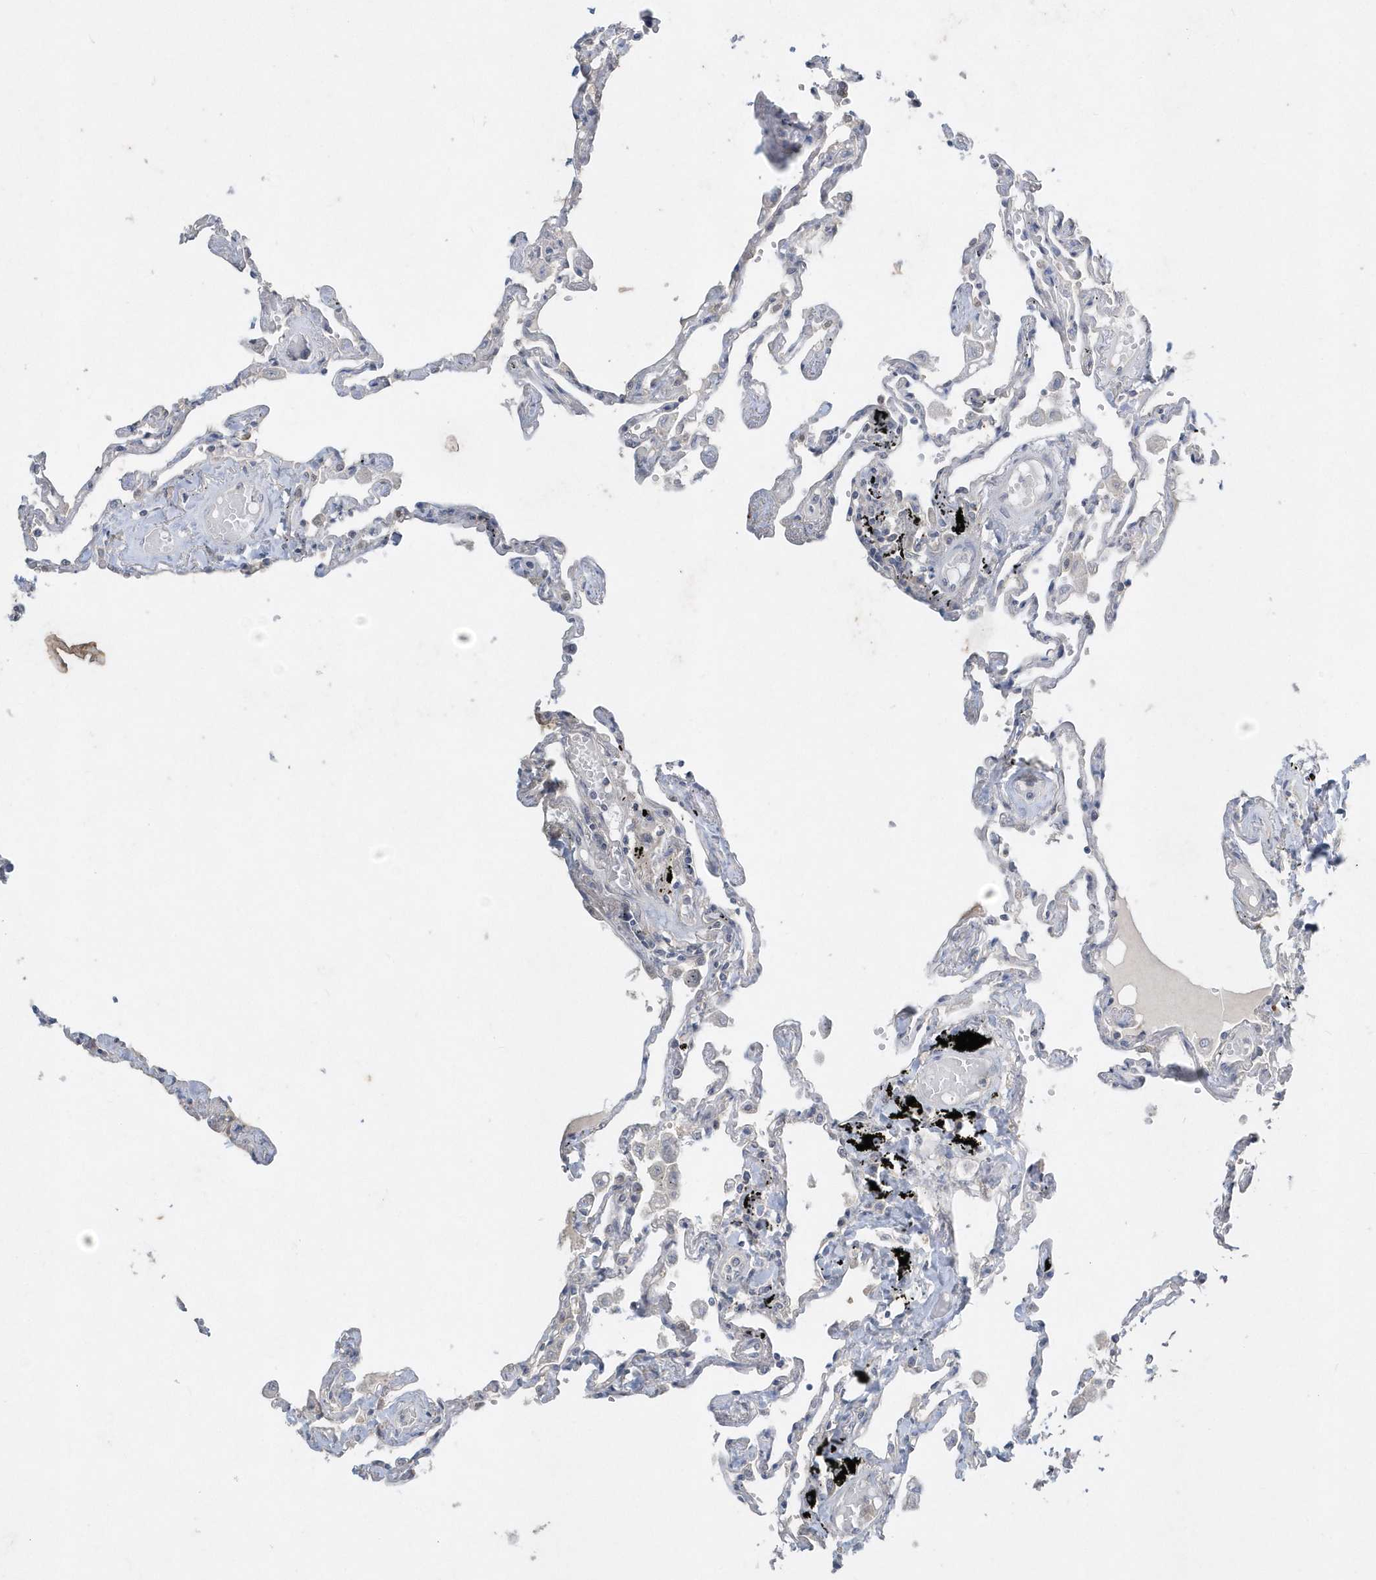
{"staining": {"intensity": "weak", "quantity": "<25%", "location": "cytoplasmic/membranous,nuclear"}, "tissue": "lung", "cell_type": "Alveolar cells", "image_type": "normal", "snomed": [{"axis": "morphology", "description": "Normal tissue, NOS"}, {"axis": "topography", "description": "Lung"}], "caption": "Immunohistochemistry (IHC) histopathology image of normal lung: lung stained with DAB (3,3'-diaminobenzidine) shows no significant protein positivity in alveolar cells.", "gene": "AKR7A2", "patient": {"sex": "female", "age": 67}}